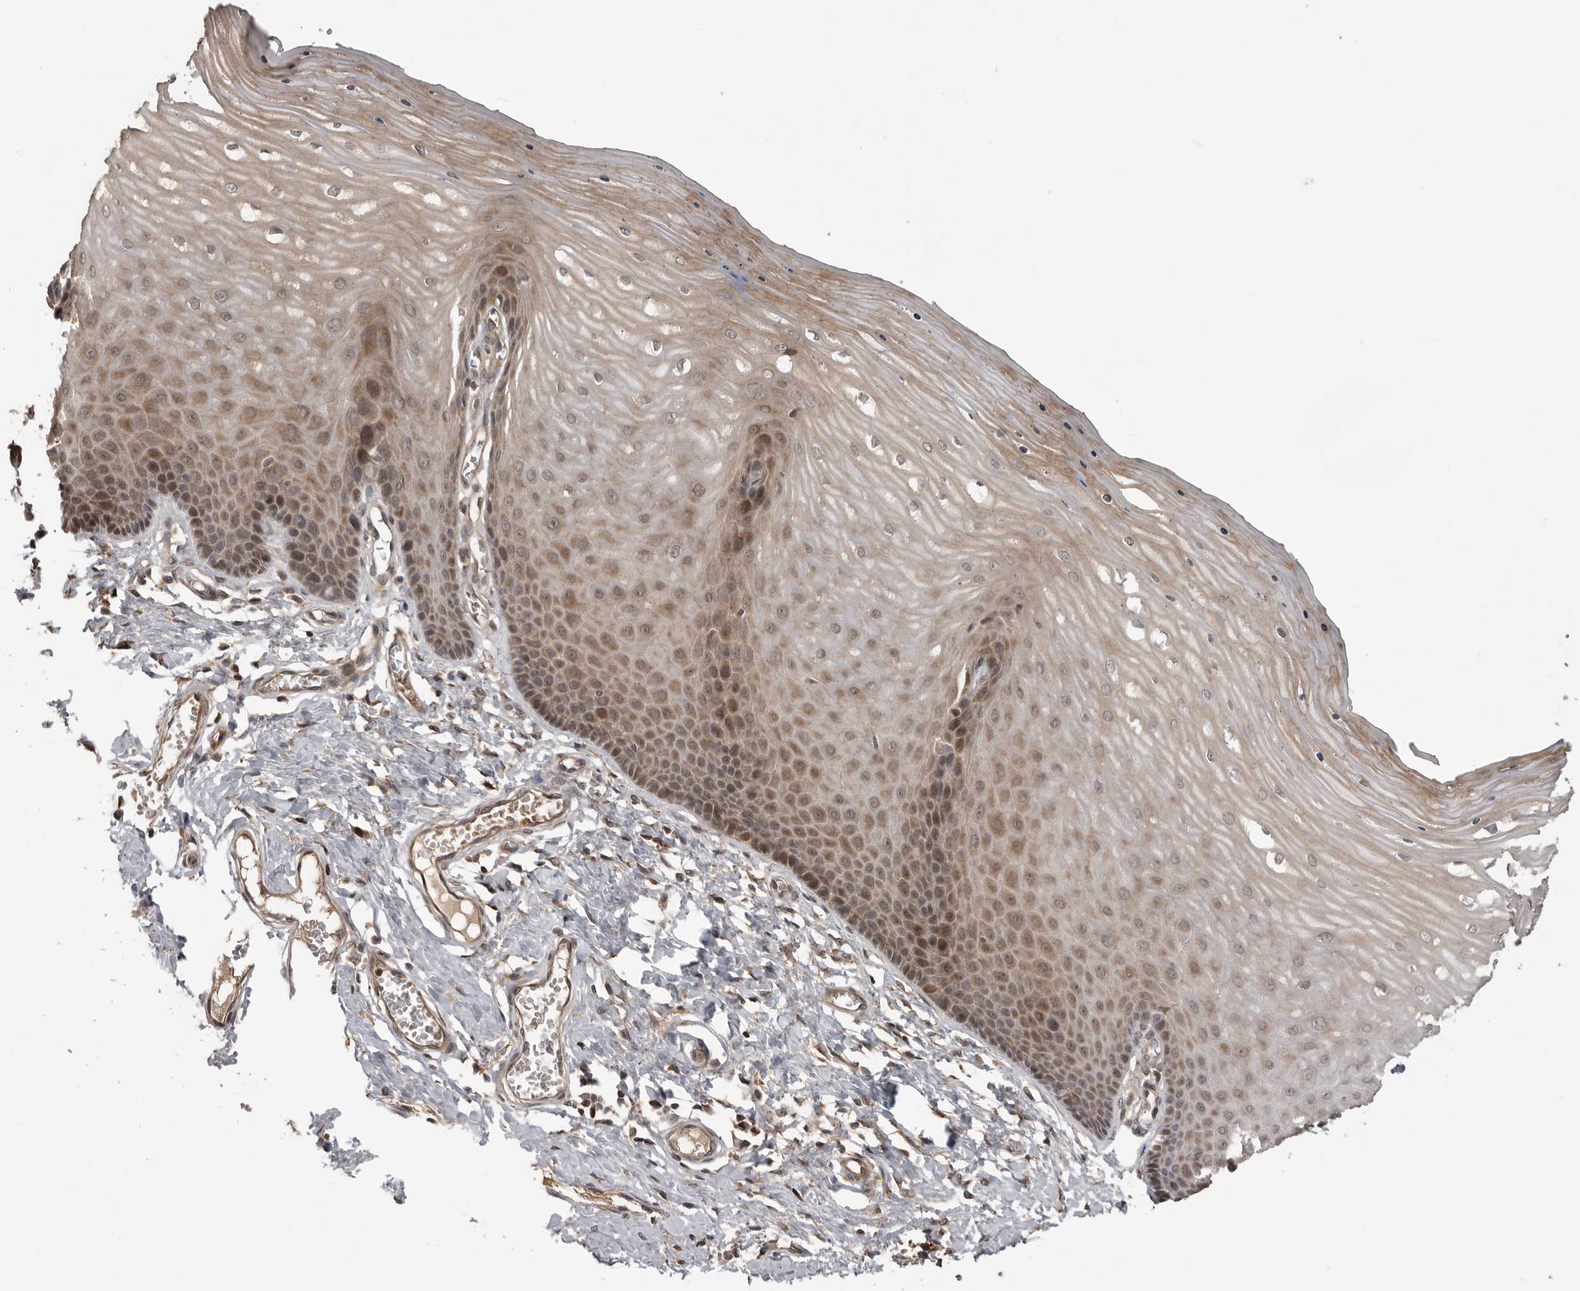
{"staining": {"intensity": "weak", "quantity": "<25%", "location": "cytoplasmic/membranous"}, "tissue": "cervix", "cell_type": "Glandular cells", "image_type": "normal", "snomed": [{"axis": "morphology", "description": "Normal tissue, NOS"}, {"axis": "topography", "description": "Cervix"}], "caption": "Immunohistochemistry (IHC) micrograph of unremarkable cervix: human cervix stained with DAB shows no significant protein positivity in glandular cells.", "gene": "AKAP7", "patient": {"sex": "female", "age": 55}}